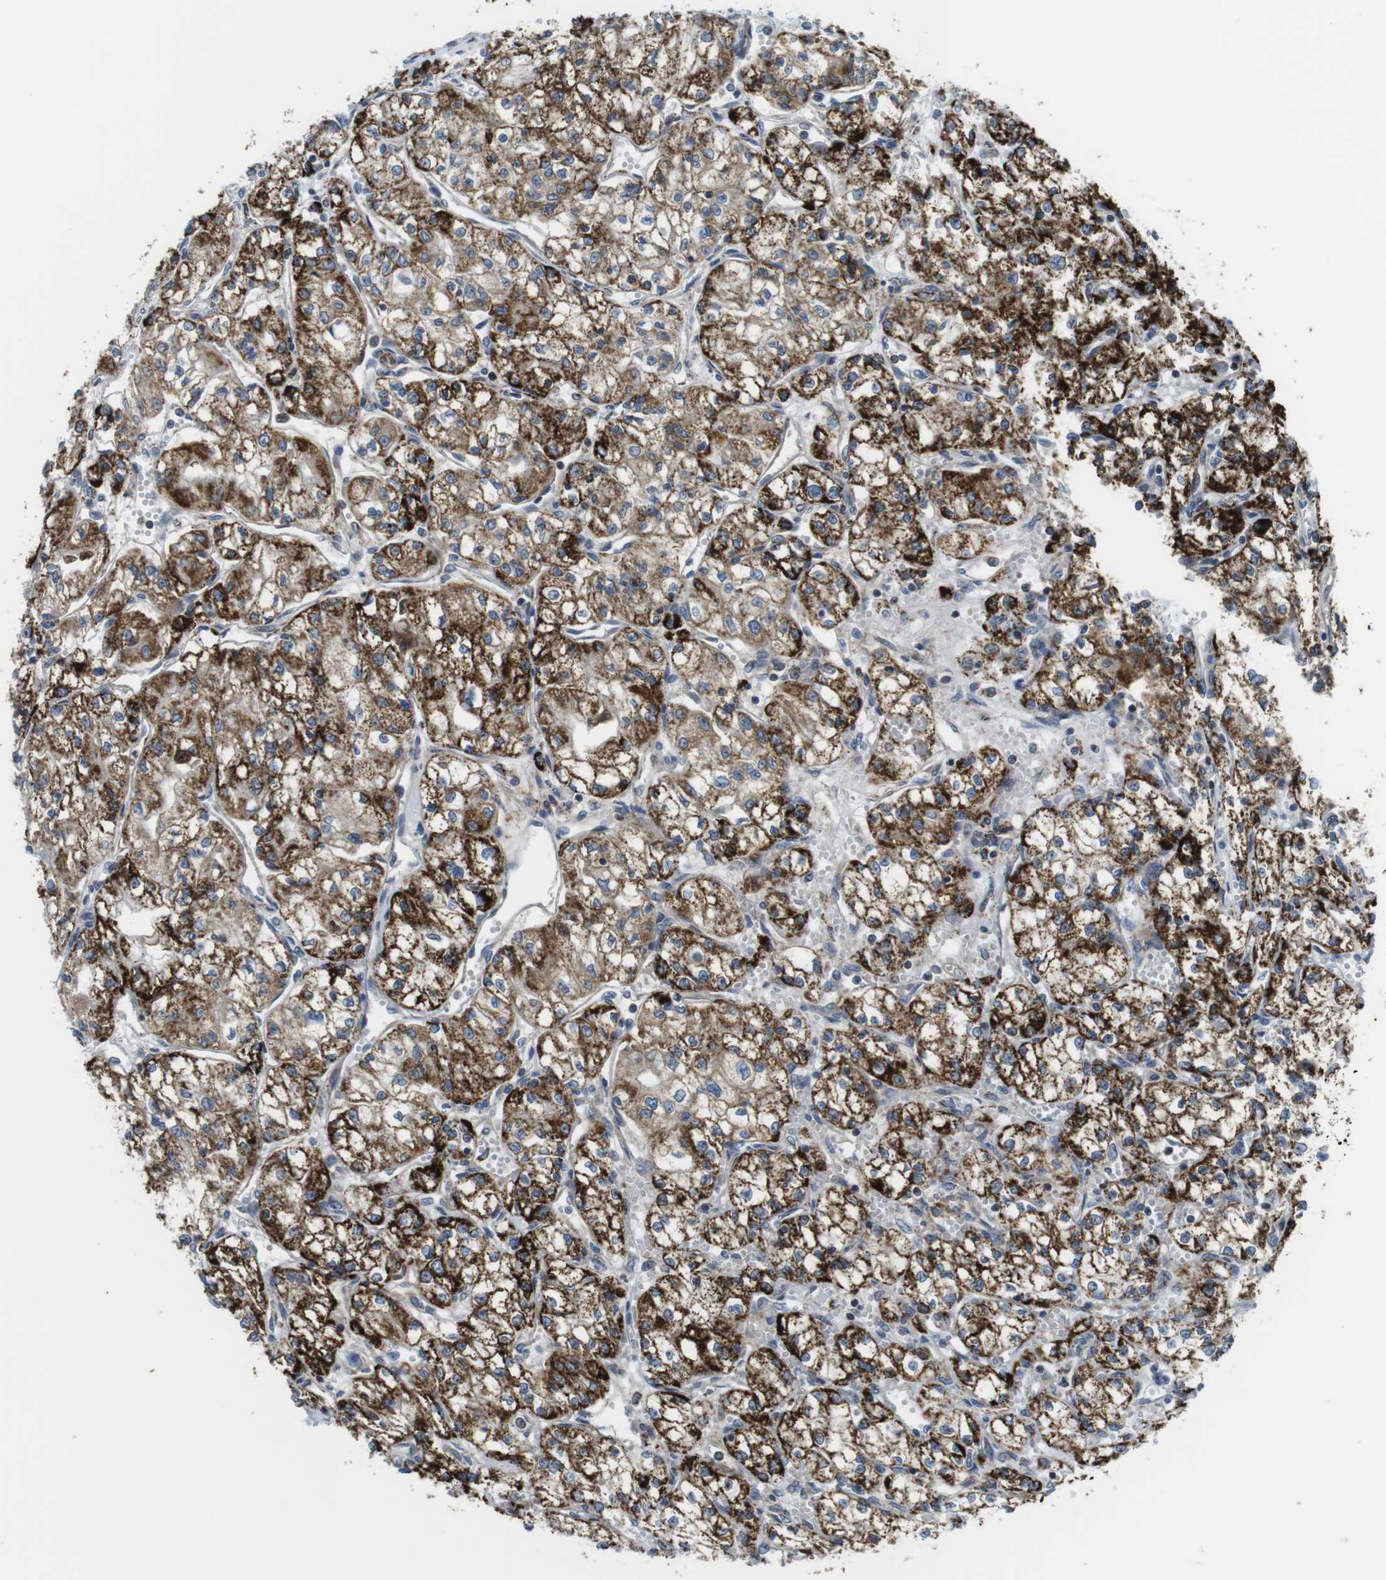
{"staining": {"intensity": "strong", "quantity": ">75%", "location": "cytoplasmic/membranous"}, "tissue": "renal cancer", "cell_type": "Tumor cells", "image_type": "cancer", "snomed": [{"axis": "morphology", "description": "Normal tissue, NOS"}, {"axis": "morphology", "description": "Adenocarcinoma, NOS"}, {"axis": "topography", "description": "Kidney"}], "caption": "A histopathology image of adenocarcinoma (renal) stained for a protein displays strong cytoplasmic/membranous brown staining in tumor cells.", "gene": "KCNE3", "patient": {"sex": "male", "age": 59}}